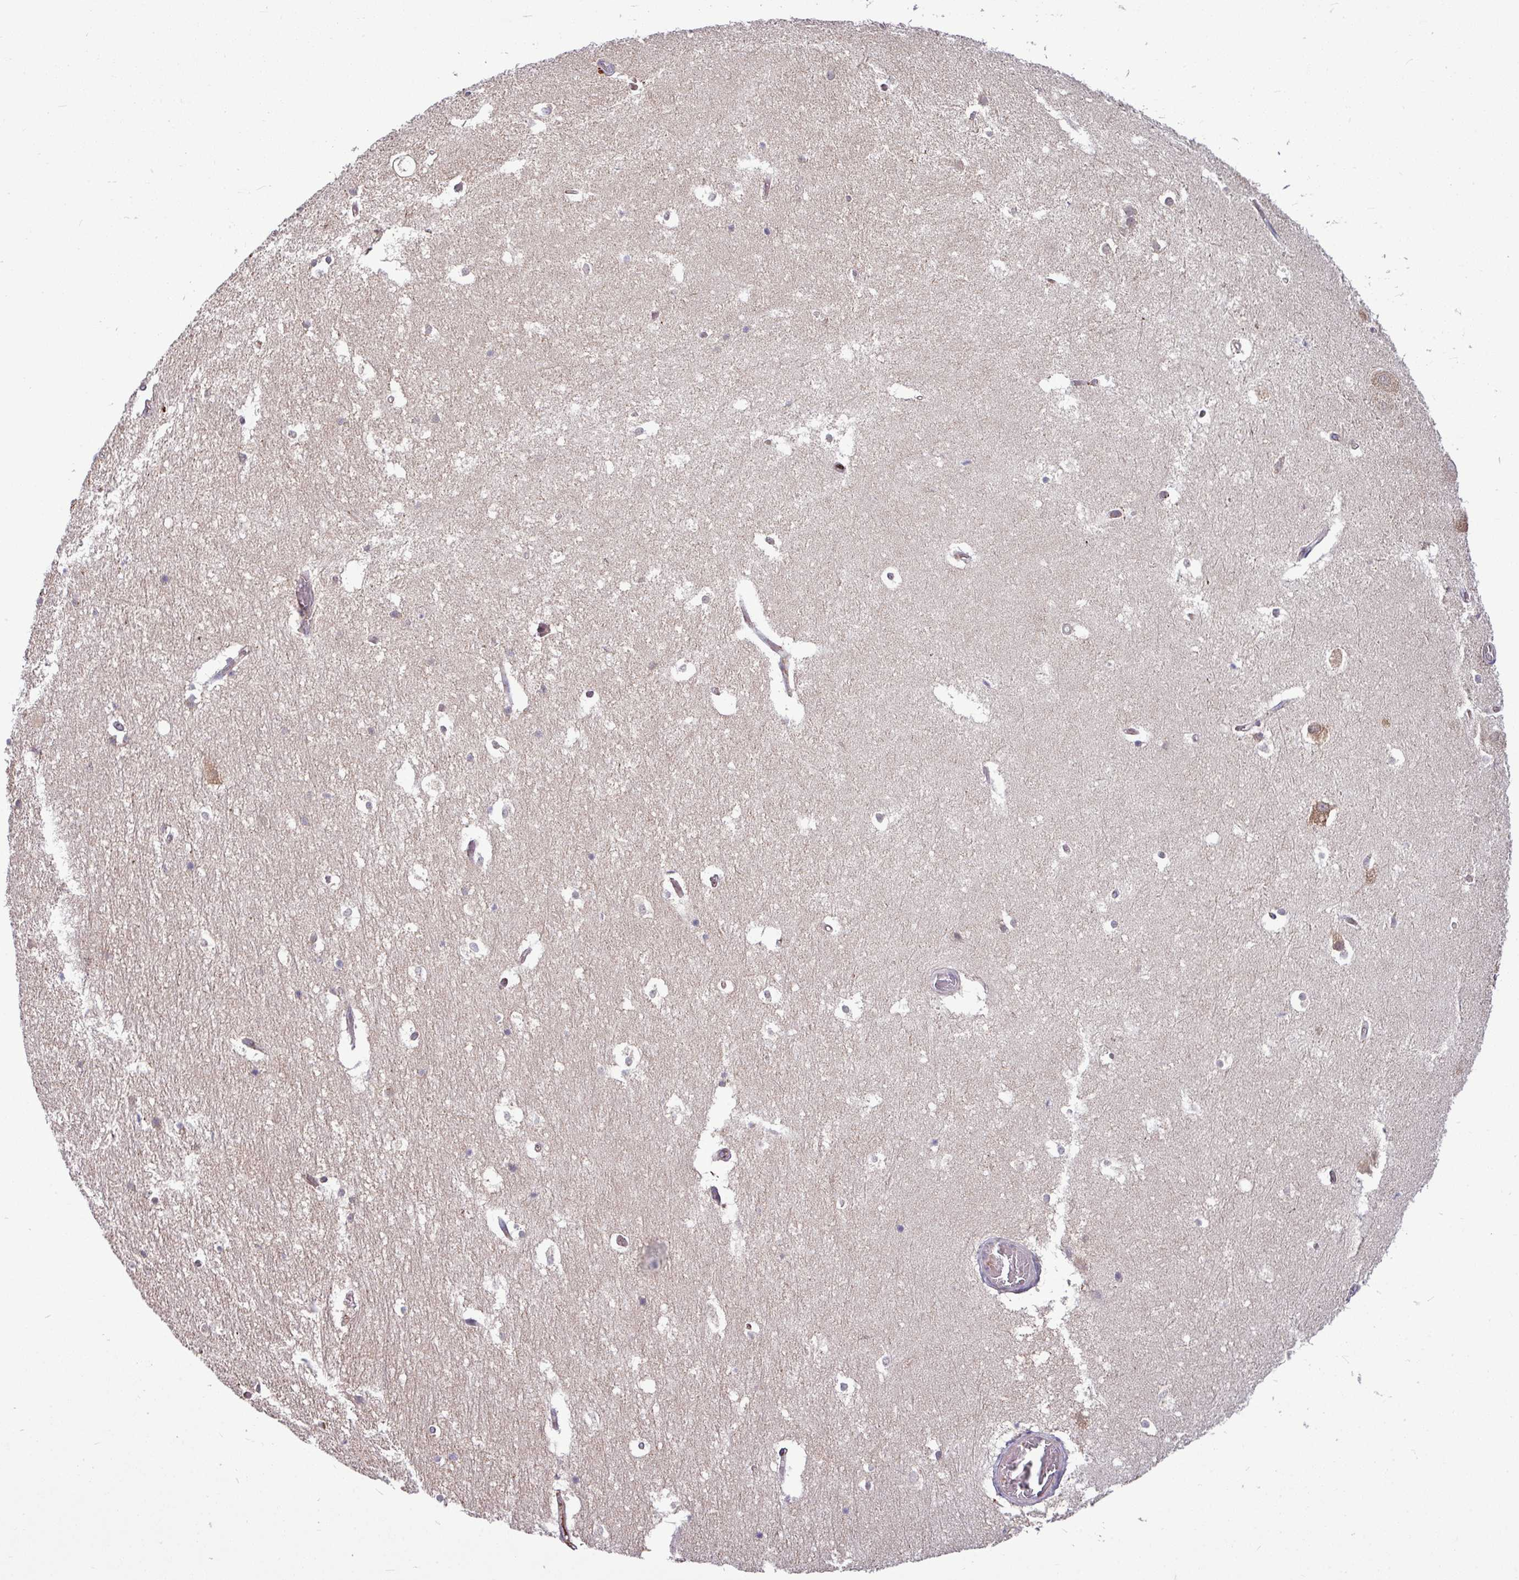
{"staining": {"intensity": "negative", "quantity": "none", "location": "none"}, "tissue": "hippocampus", "cell_type": "Glial cells", "image_type": "normal", "snomed": [{"axis": "morphology", "description": "Normal tissue, NOS"}, {"axis": "topography", "description": "Hippocampus"}], "caption": "An image of human hippocampus is negative for staining in glial cells. (Stains: DAB immunohistochemistry with hematoxylin counter stain, Microscopy: brightfield microscopy at high magnification).", "gene": "LSM12", "patient": {"sex": "female", "age": 52}}